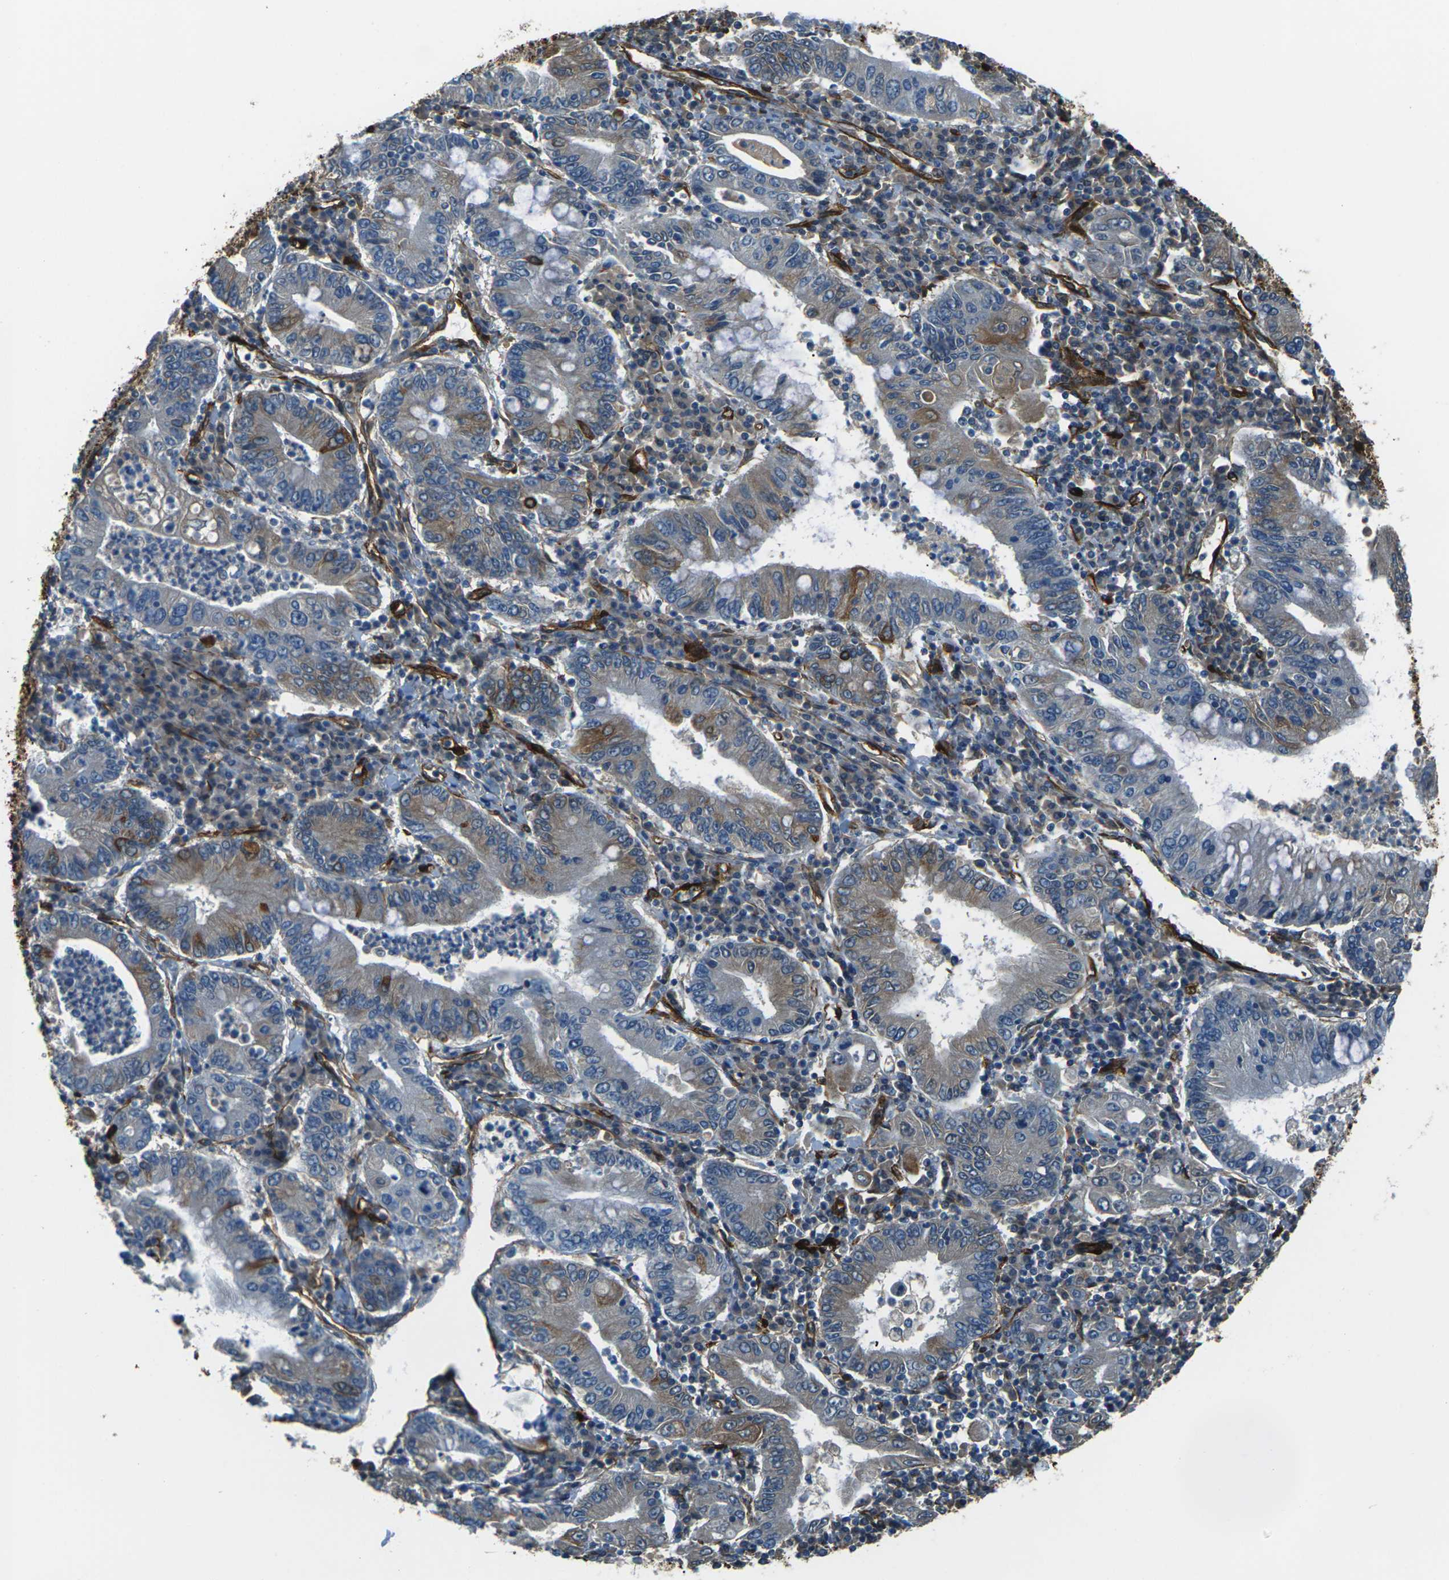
{"staining": {"intensity": "moderate", "quantity": "<25%", "location": "cytoplasmic/membranous"}, "tissue": "stomach cancer", "cell_type": "Tumor cells", "image_type": "cancer", "snomed": [{"axis": "morphology", "description": "Normal tissue, NOS"}, {"axis": "morphology", "description": "Adenocarcinoma, NOS"}, {"axis": "topography", "description": "Esophagus"}, {"axis": "topography", "description": "Stomach, upper"}, {"axis": "topography", "description": "Peripheral nerve tissue"}], "caption": "Brown immunohistochemical staining in adenocarcinoma (stomach) shows moderate cytoplasmic/membranous positivity in about <25% of tumor cells. The staining was performed using DAB (3,3'-diaminobenzidine), with brown indicating positive protein expression. Nuclei are stained blue with hematoxylin.", "gene": "GRAMD1C", "patient": {"sex": "male", "age": 62}}